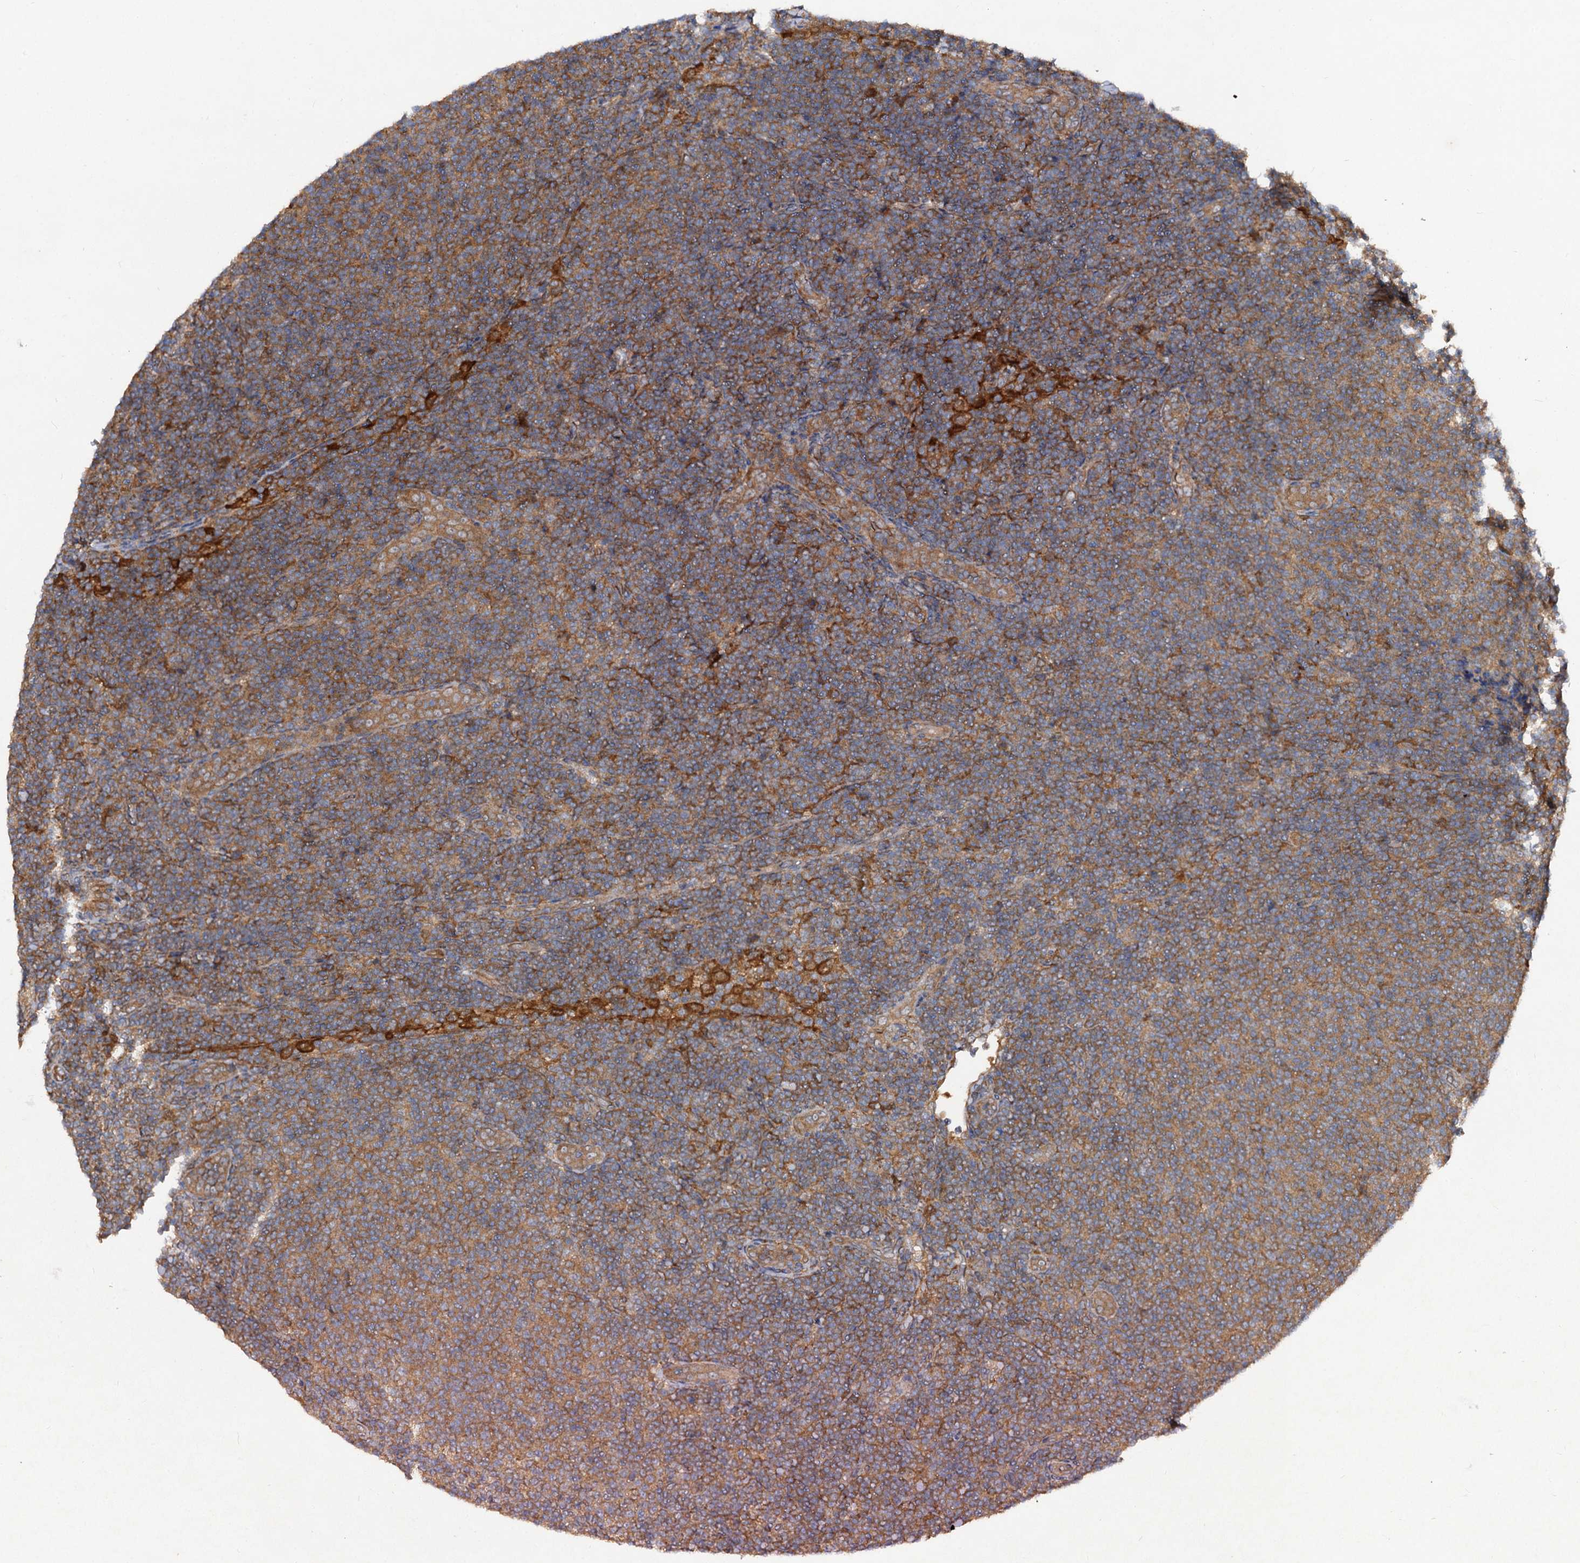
{"staining": {"intensity": "moderate", "quantity": ">75%", "location": "cytoplasmic/membranous"}, "tissue": "lymphoma", "cell_type": "Tumor cells", "image_type": "cancer", "snomed": [{"axis": "morphology", "description": "Malignant lymphoma, non-Hodgkin's type, Low grade"}, {"axis": "topography", "description": "Lymph node"}], "caption": "Tumor cells display medium levels of moderate cytoplasmic/membranous positivity in about >75% of cells in human lymphoma.", "gene": "VPS29", "patient": {"sex": "male", "age": 66}}